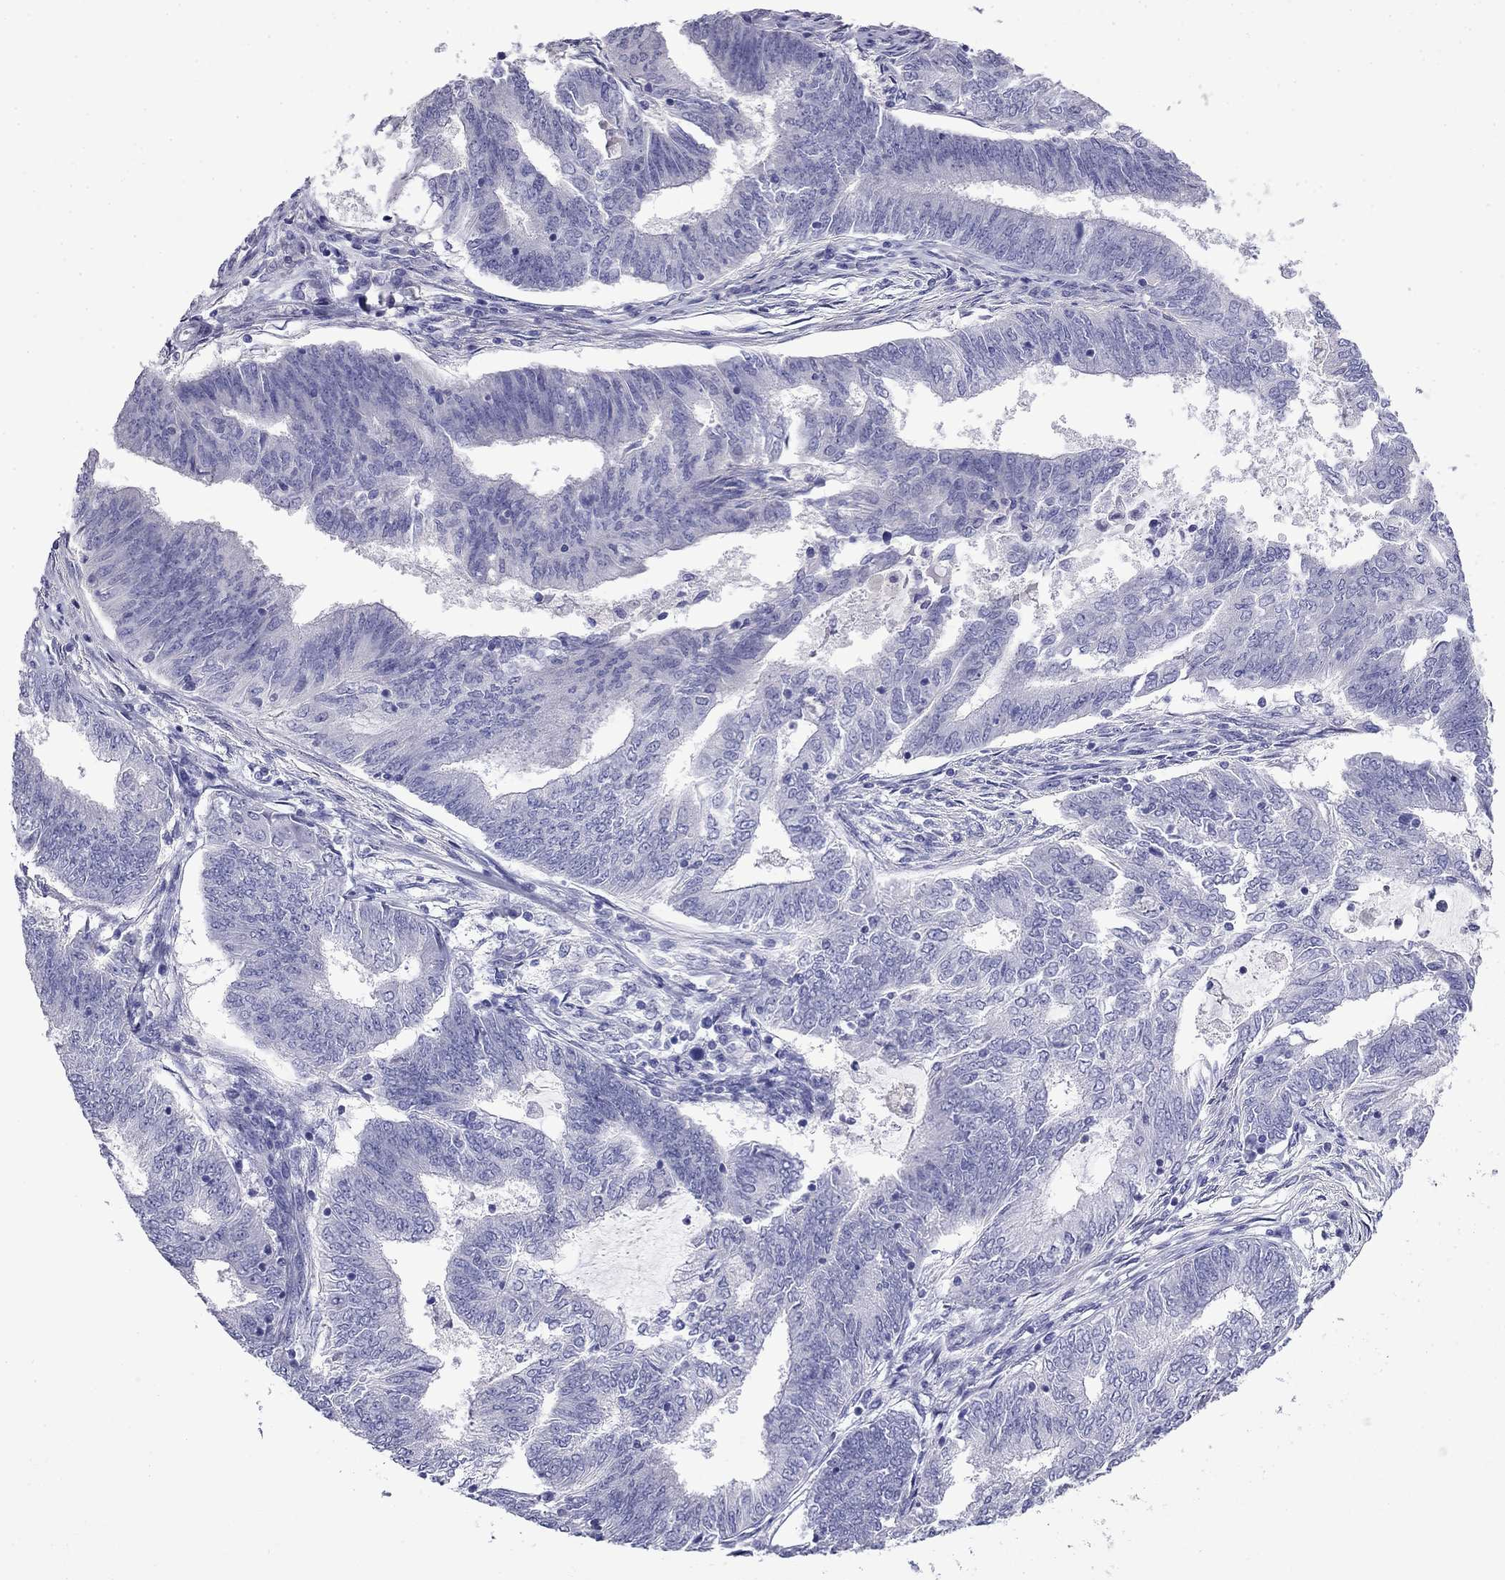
{"staining": {"intensity": "negative", "quantity": "none", "location": "none"}, "tissue": "endometrial cancer", "cell_type": "Tumor cells", "image_type": "cancer", "snomed": [{"axis": "morphology", "description": "Adenocarcinoma, NOS"}, {"axis": "topography", "description": "Endometrium"}], "caption": "DAB (3,3'-diaminobenzidine) immunohistochemical staining of endometrial adenocarcinoma demonstrates no significant expression in tumor cells. Brightfield microscopy of immunohistochemistry (IHC) stained with DAB (brown) and hematoxylin (blue), captured at high magnification.", "gene": "MYO15A", "patient": {"sex": "female", "age": 62}}